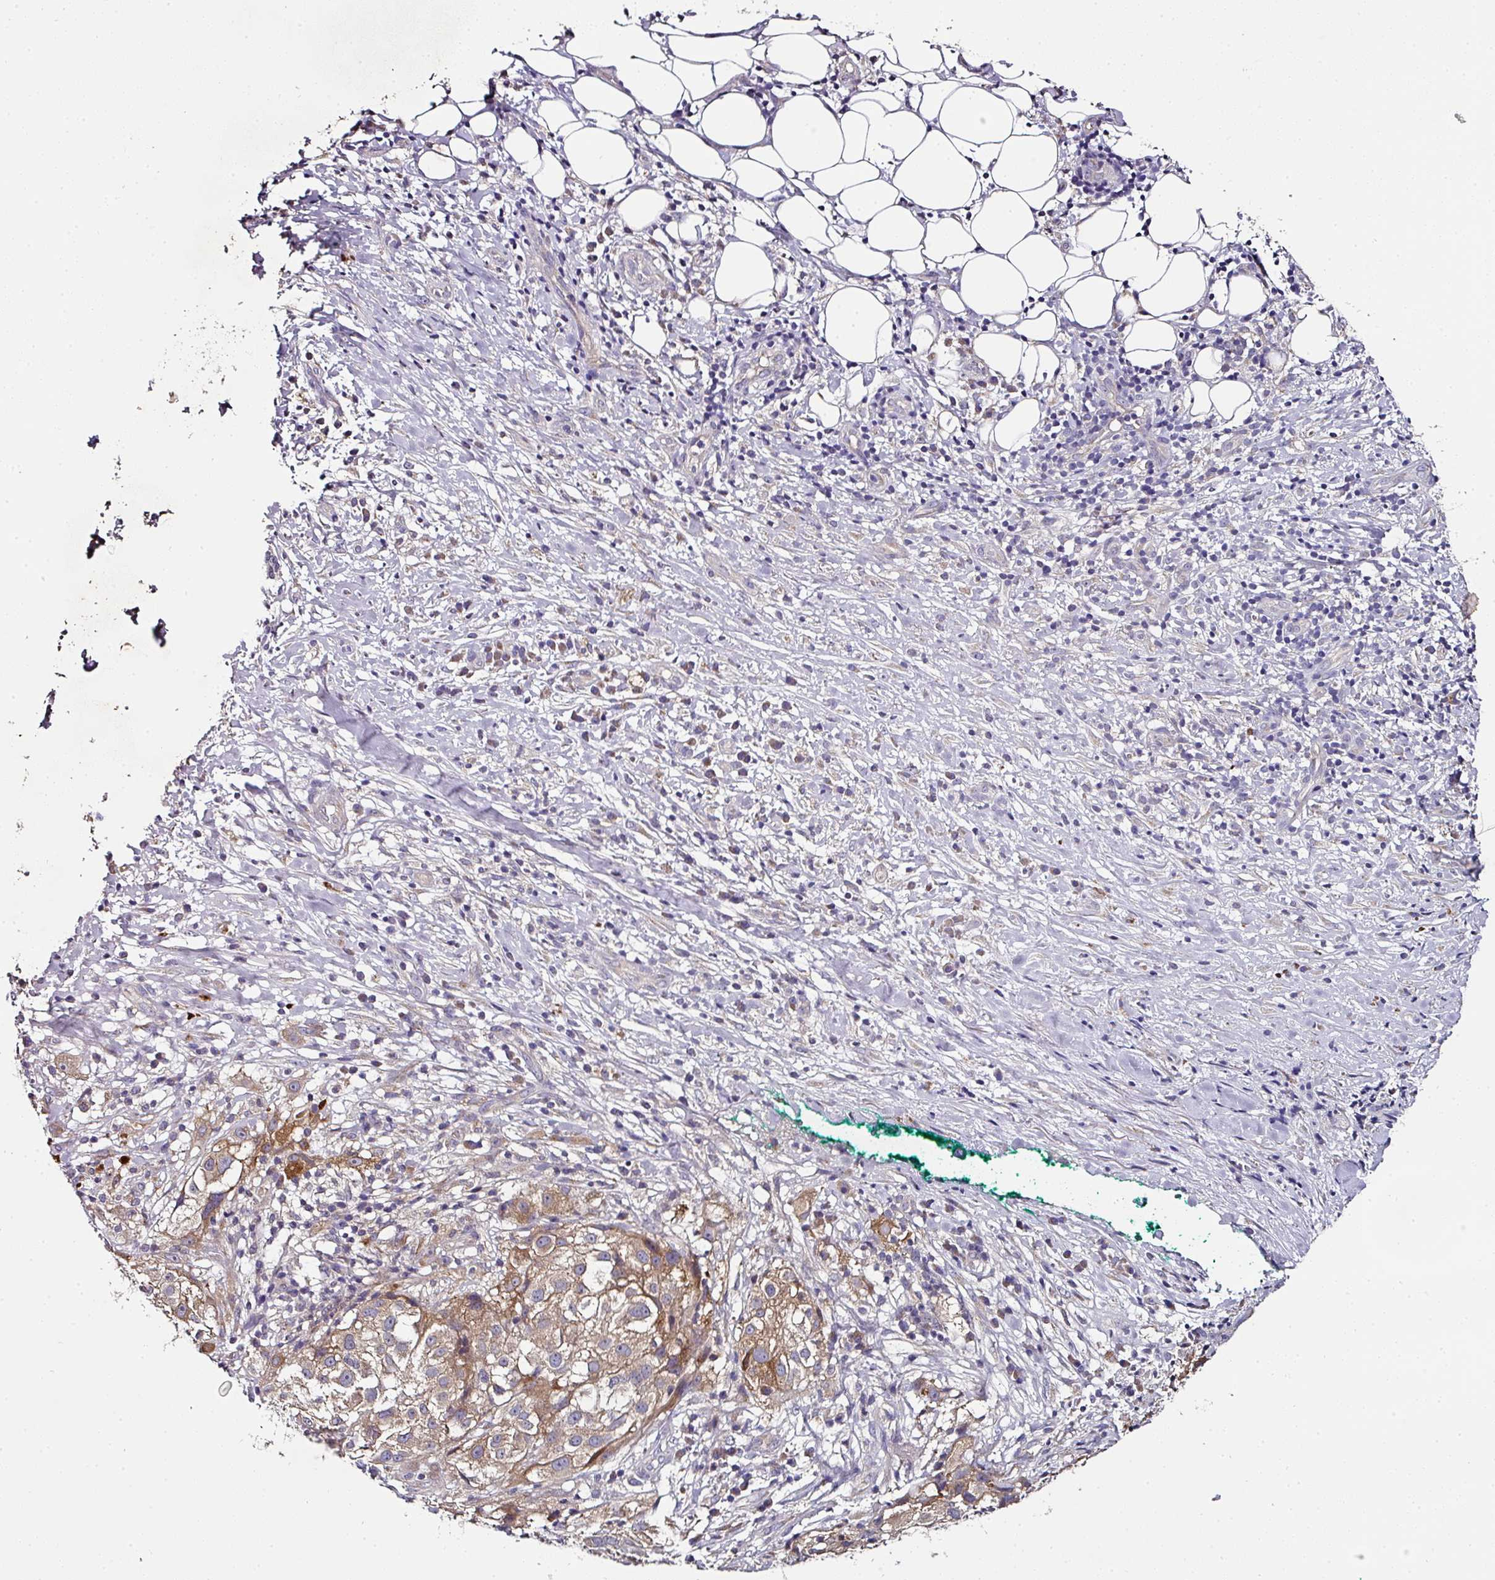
{"staining": {"intensity": "moderate", "quantity": ">75%", "location": "cytoplasmic/membranous"}, "tissue": "melanoma", "cell_type": "Tumor cells", "image_type": "cancer", "snomed": [{"axis": "morphology", "description": "Necrosis, NOS"}, {"axis": "morphology", "description": "Malignant melanoma, NOS"}, {"axis": "topography", "description": "Skin"}], "caption": "Melanoma was stained to show a protein in brown. There is medium levels of moderate cytoplasmic/membranous expression in approximately >75% of tumor cells.", "gene": "SKIC2", "patient": {"sex": "female", "age": 87}}